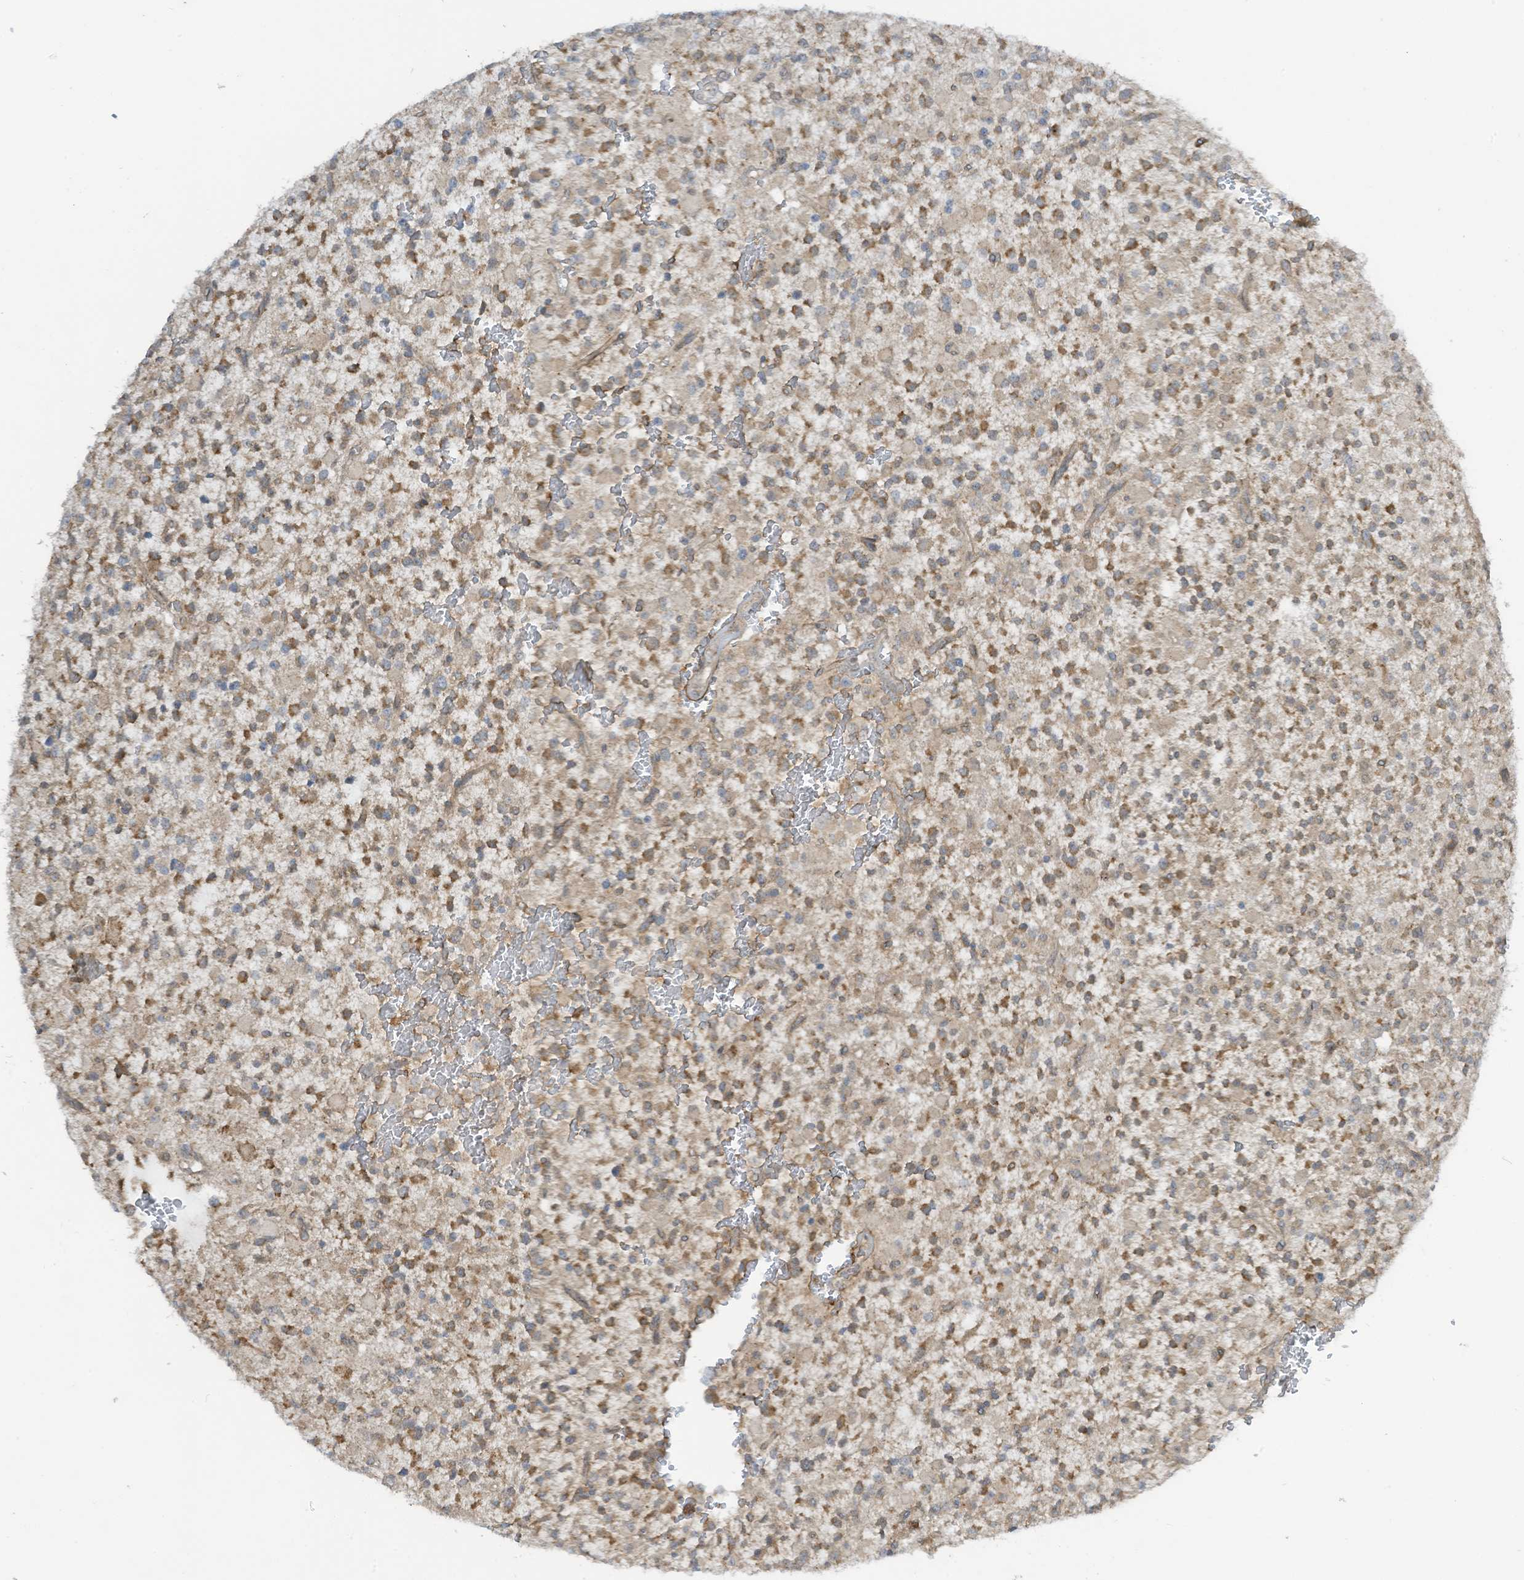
{"staining": {"intensity": "moderate", "quantity": ">75%", "location": "cytoplasmic/membranous"}, "tissue": "glioma", "cell_type": "Tumor cells", "image_type": "cancer", "snomed": [{"axis": "morphology", "description": "Glioma, malignant, High grade"}, {"axis": "topography", "description": "Brain"}], "caption": "Glioma was stained to show a protein in brown. There is medium levels of moderate cytoplasmic/membranous positivity in about >75% of tumor cells.", "gene": "PARVG", "patient": {"sex": "male", "age": 34}}